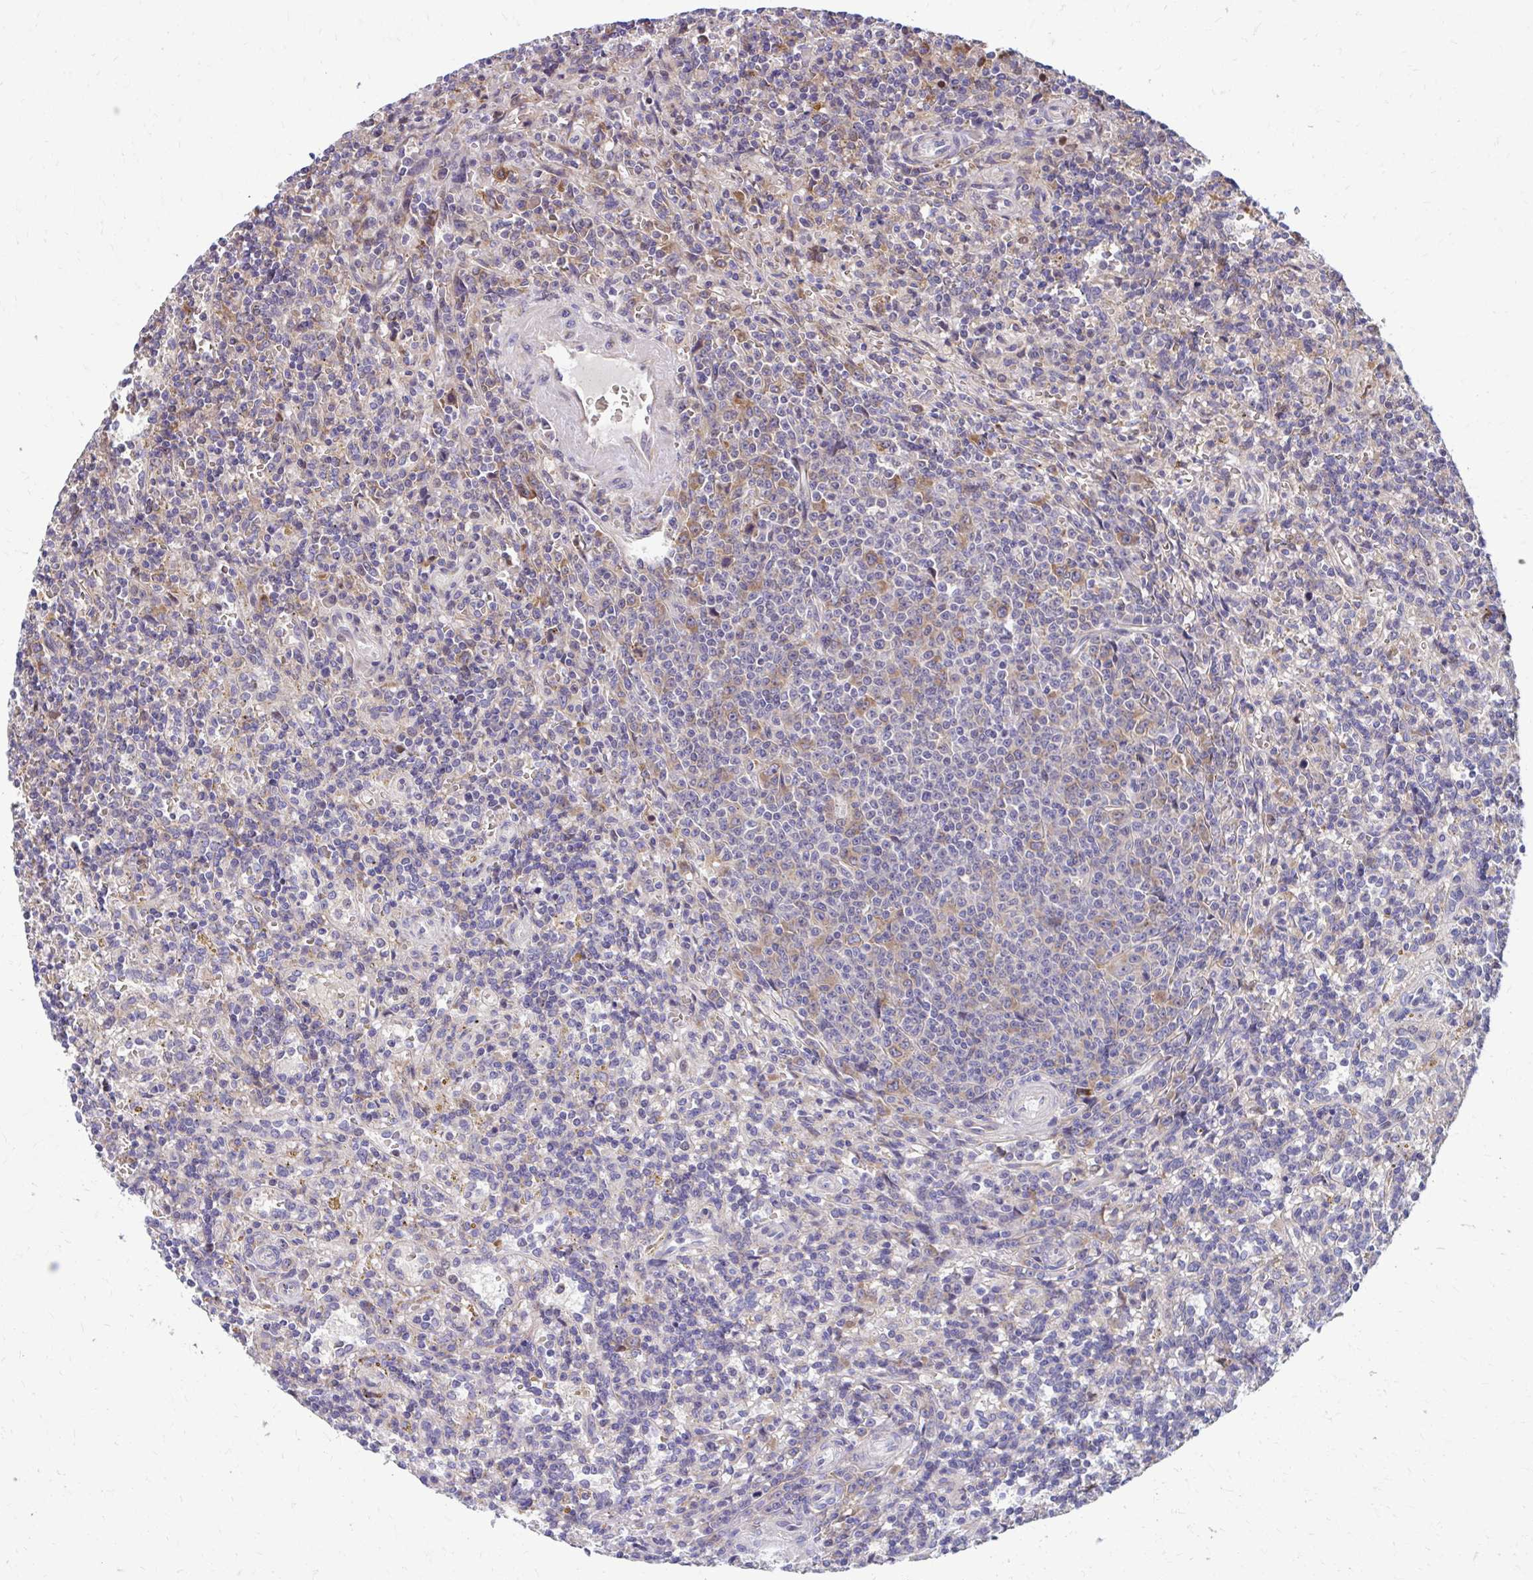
{"staining": {"intensity": "moderate", "quantity": "<25%", "location": "cytoplasmic/membranous"}, "tissue": "lymphoma", "cell_type": "Tumor cells", "image_type": "cancer", "snomed": [{"axis": "morphology", "description": "Malignant lymphoma, non-Hodgkin's type, Low grade"}, {"axis": "topography", "description": "Spleen"}], "caption": "Immunohistochemical staining of human low-grade malignant lymphoma, non-Hodgkin's type displays moderate cytoplasmic/membranous protein expression in about <25% of tumor cells.", "gene": "ZNF778", "patient": {"sex": "male", "age": 67}}